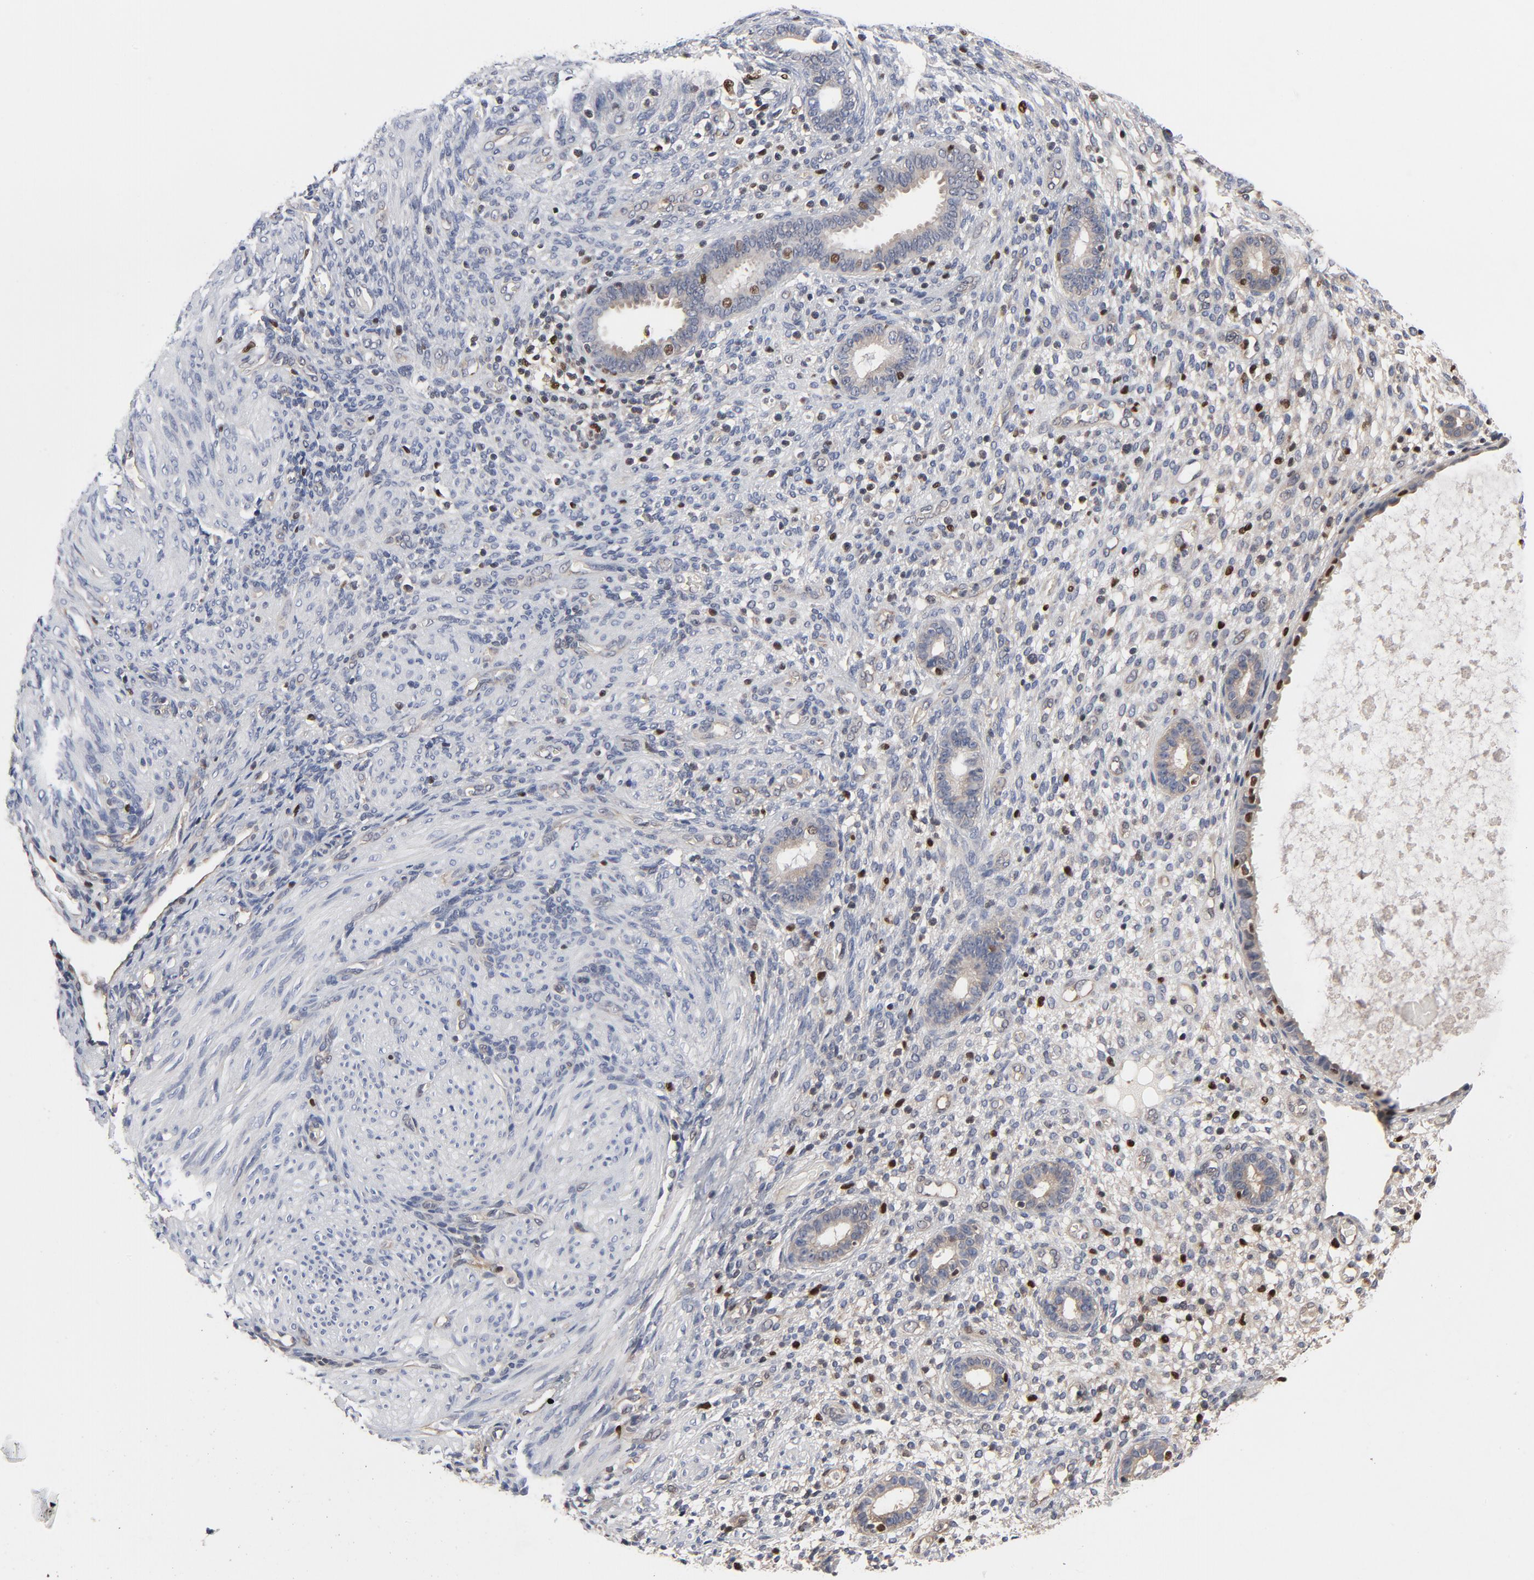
{"staining": {"intensity": "negative", "quantity": "none", "location": "none"}, "tissue": "endometrium", "cell_type": "Cells in endometrial stroma", "image_type": "normal", "snomed": [{"axis": "morphology", "description": "Normal tissue, NOS"}, {"axis": "topography", "description": "Endometrium"}], "caption": "Cells in endometrial stroma show no significant protein positivity in unremarkable endometrium. The staining was performed using DAB (3,3'-diaminobenzidine) to visualize the protein expression in brown, while the nuclei were stained in blue with hematoxylin (Magnification: 20x).", "gene": "NFKB1", "patient": {"sex": "female", "age": 72}}